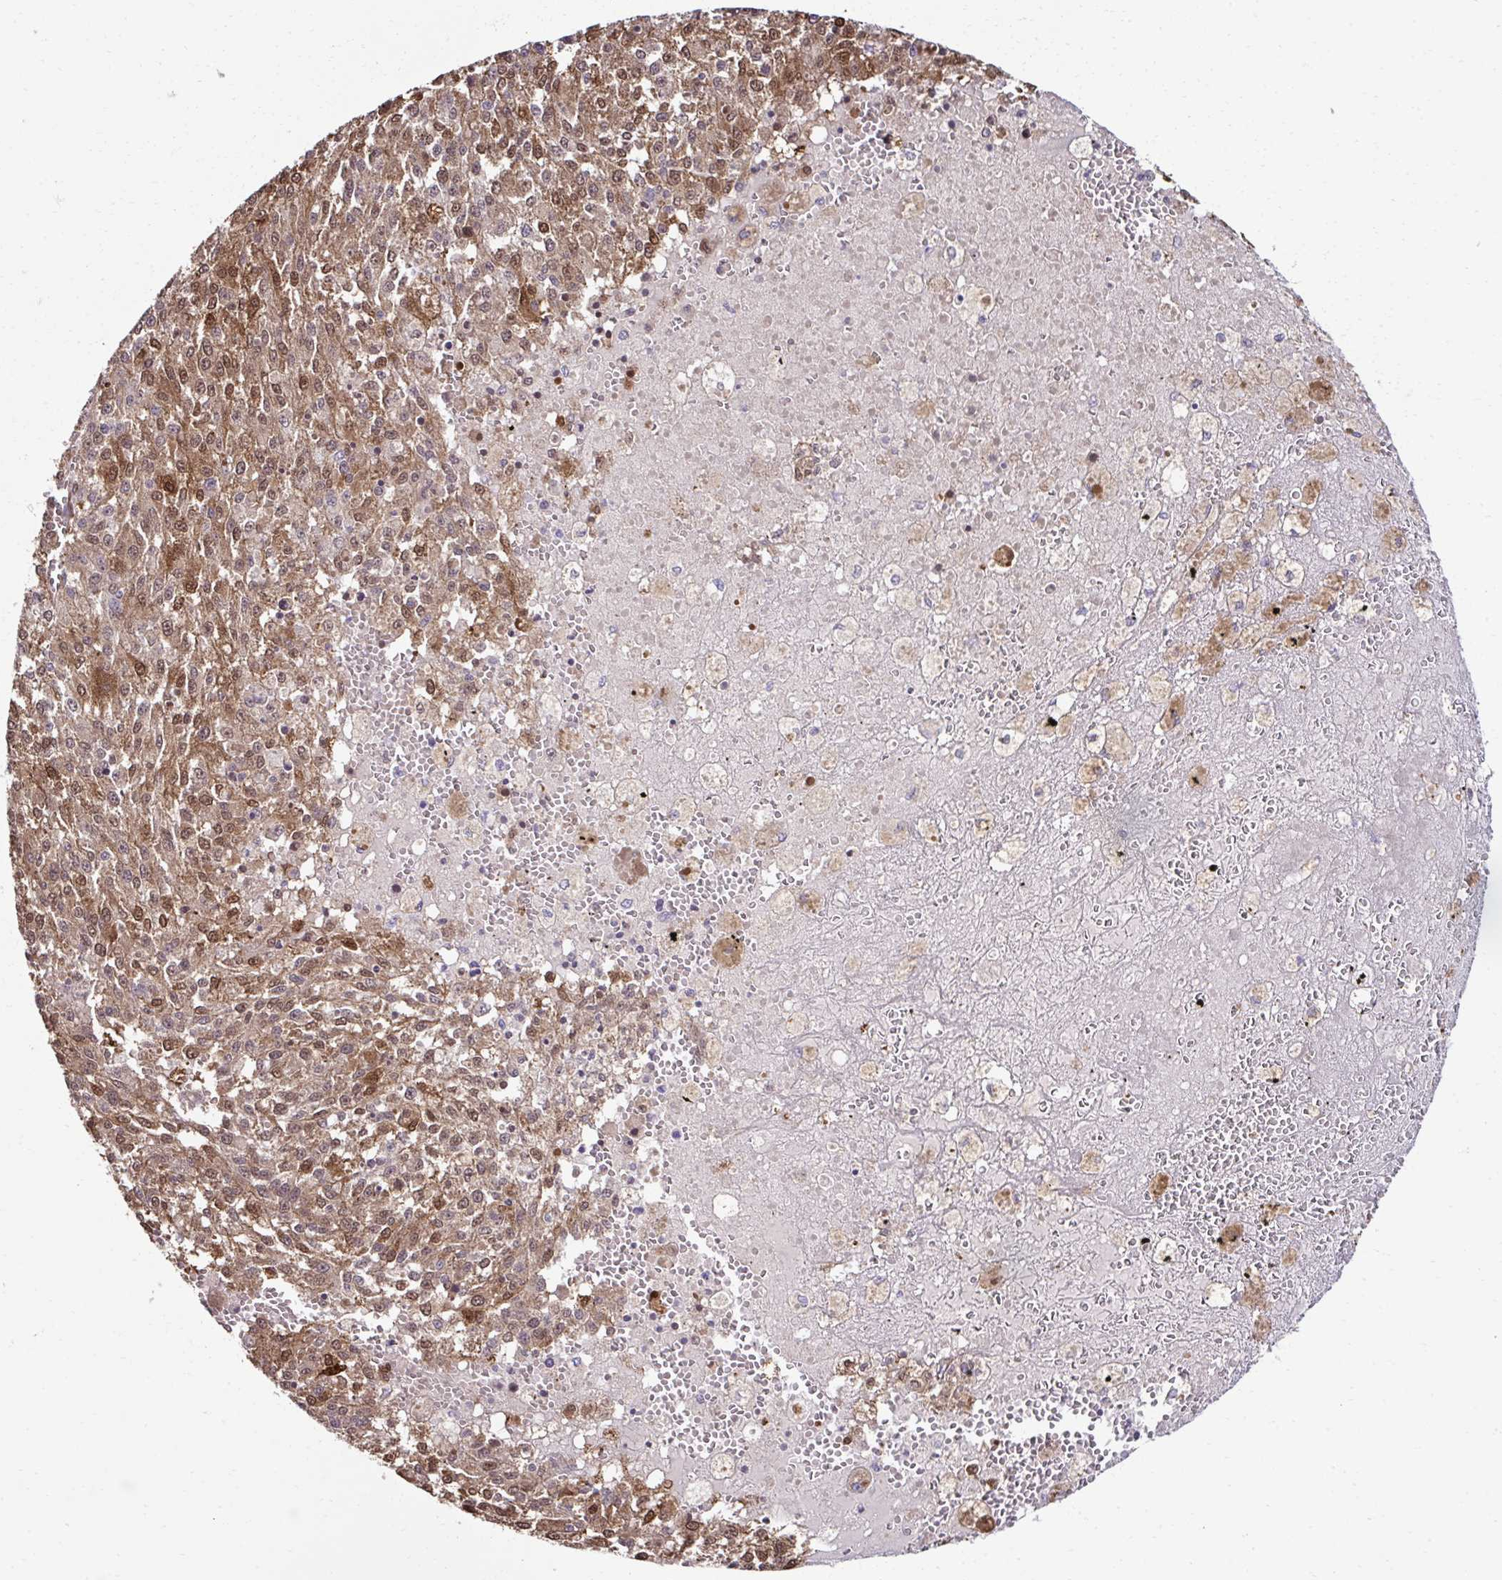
{"staining": {"intensity": "moderate", "quantity": ">75%", "location": "cytoplasmic/membranous,nuclear"}, "tissue": "melanoma", "cell_type": "Tumor cells", "image_type": "cancer", "snomed": [{"axis": "morphology", "description": "Malignant melanoma, Metastatic site"}, {"axis": "topography", "description": "Lymph node"}], "caption": "A high-resolution image shows immunohistochemistry (IHC) staining of melanoma, which reveals moderate cytoplasmic/membranous and nuclear expression in about >75% of tumor cells.", "gene": "TRIM52", "patient": {"sex": "female", "age": 64}}